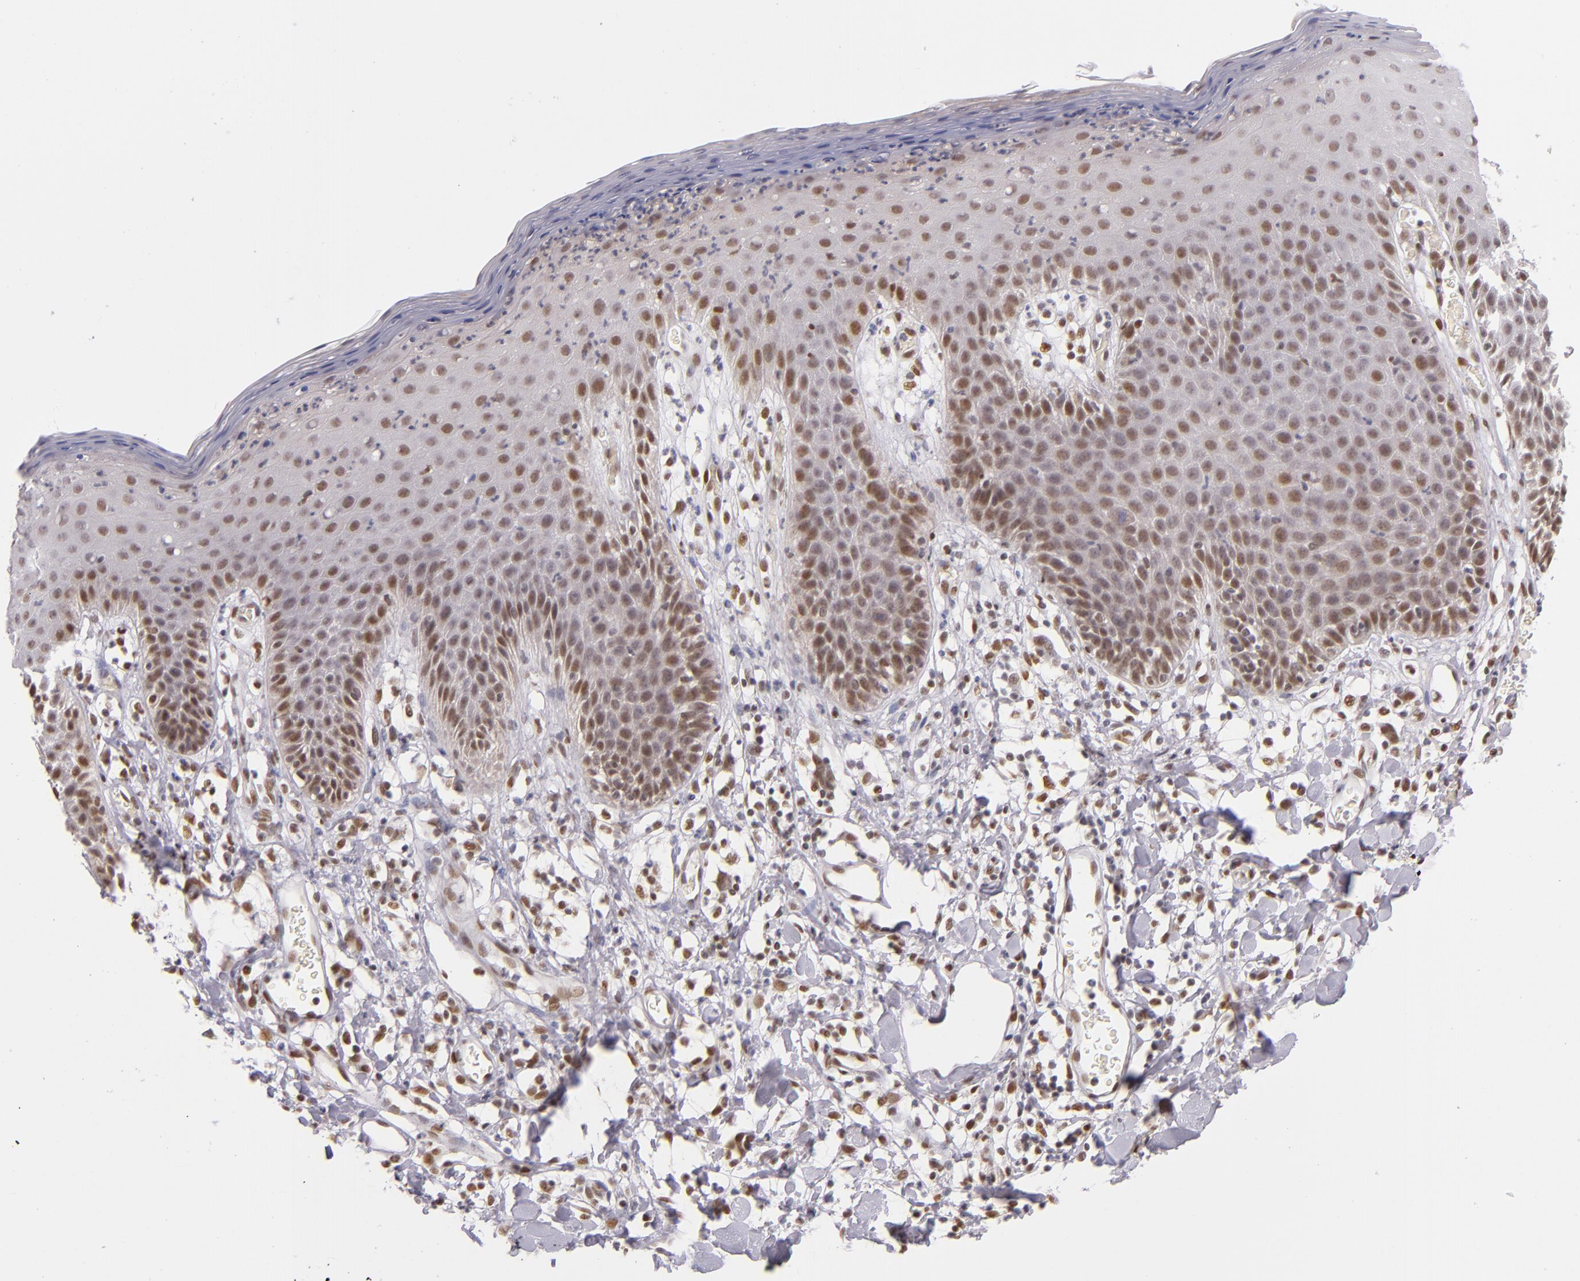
{"staining": {"intensity": "weak", "quantity": ">75%", "location": "nuclear"}, "tissue": "skin", "cell_type": "Epidermal cells", "image_type": "normal", "snomed": [{"axis": "morphology", "description": "Normal tissue, NOS"}, {"axis": "topography", "description": "Vulva"}, {"axis": "topography", "description": "Peripheral nerve tissue"}], "caption": "This photomicrograph exhibits immunohistochemistry (IHC) staining of unremarkable skin, with low weak nuclear staining in about >75% of epidermal cells.", "gene": "NCOR2", "patient": {"sex": "female", "age": 68}}